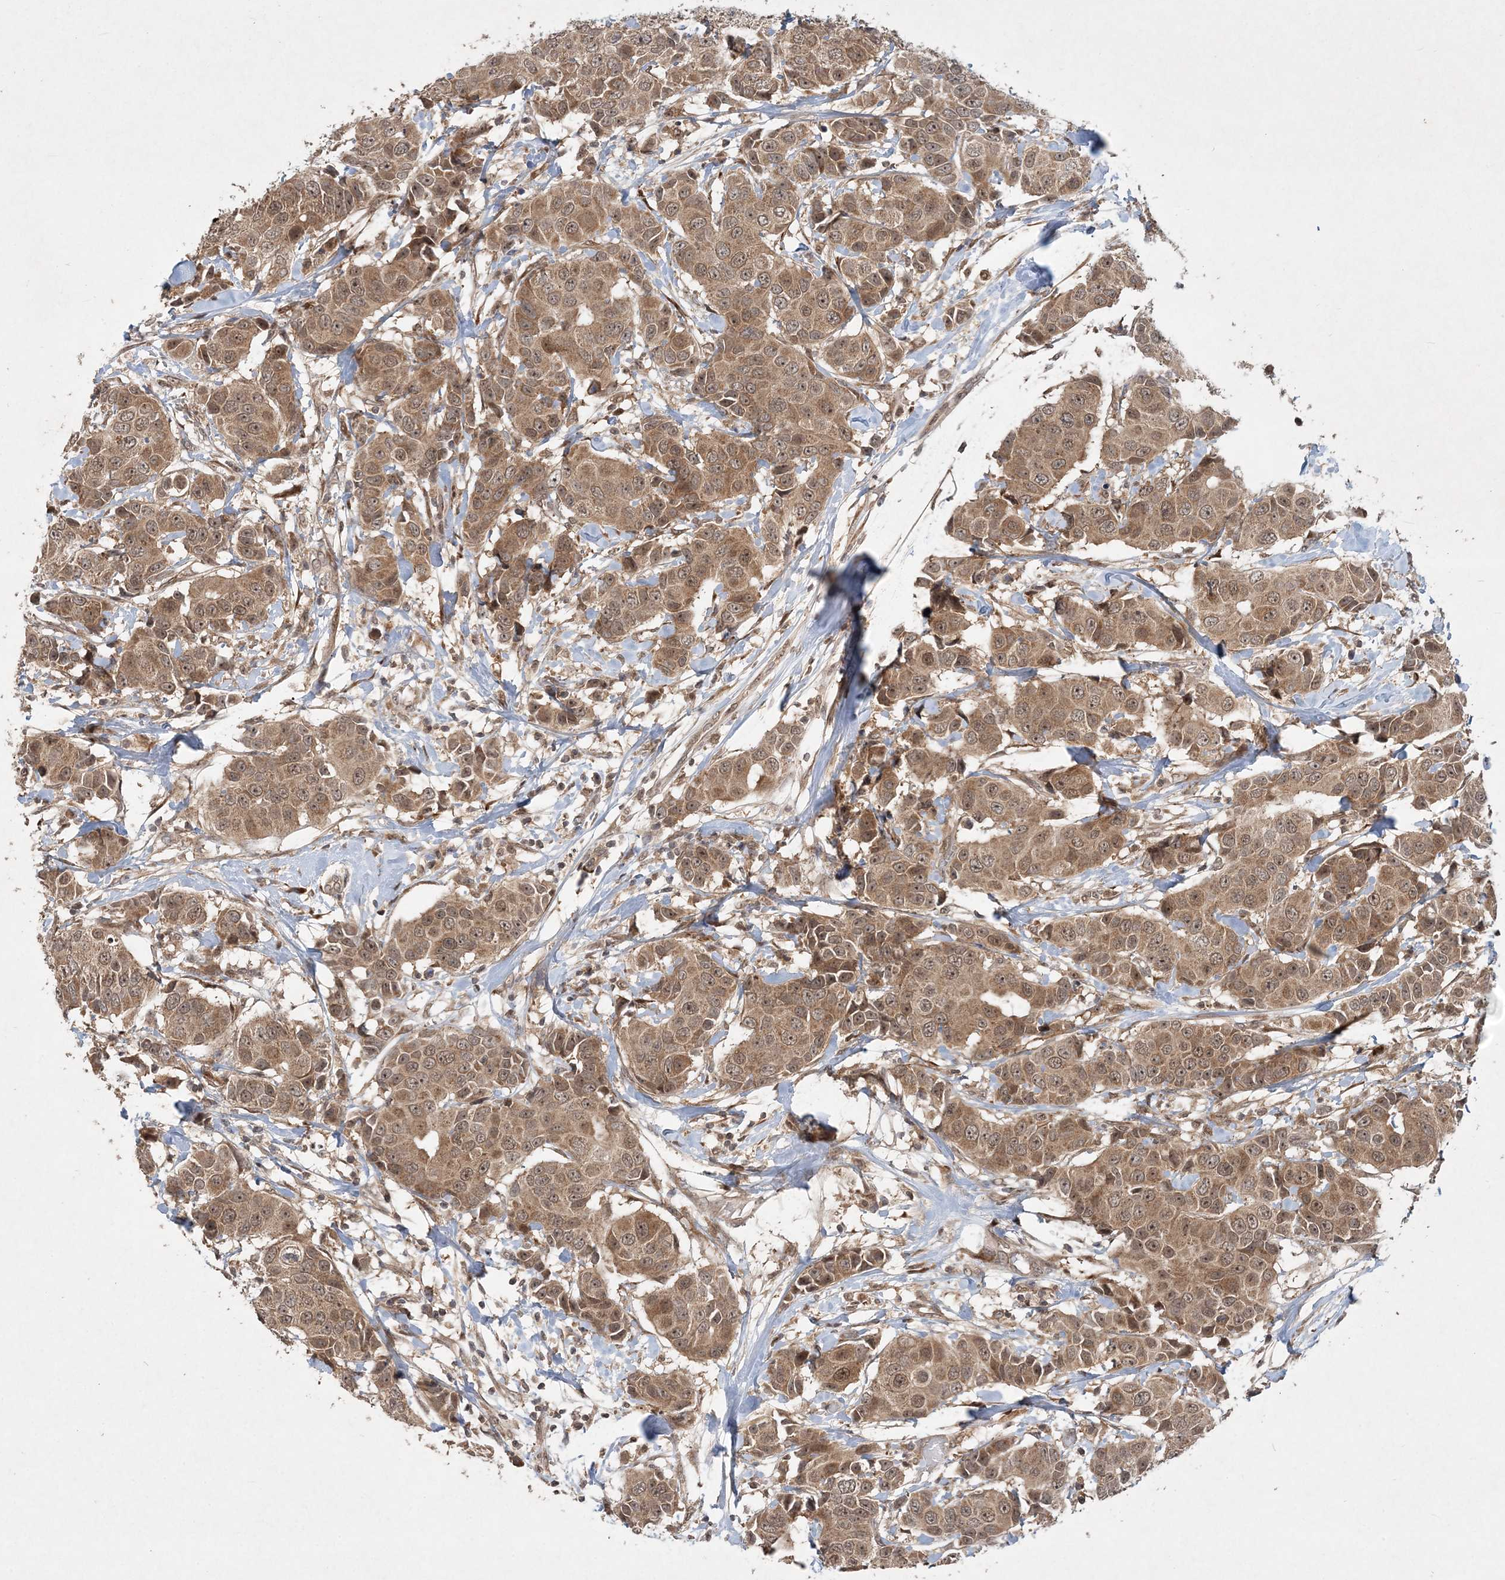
{"staining": {"intensity": "moderate", "quantity": ">75%", "location": "cytoplasmic/membranous,nuclear"}, "tissue": "breast cancer", "cell_type": "Tumor cells", "image_type": "cancer", "snomed": [{"axis": "morphology", "description": "Normal tissue, NOS"}, {"axis": "morphology", "description": "Duct carcinoma"}, {"axis": "topography", "description": "Breast"}], "caption": "Moderate cytoplasmic/membranous and nuclear expression is identified in about >75% of tumor cells in breast cancer.", "gene": "UBR3", "patient": {"sex": "female", "age": 39}}